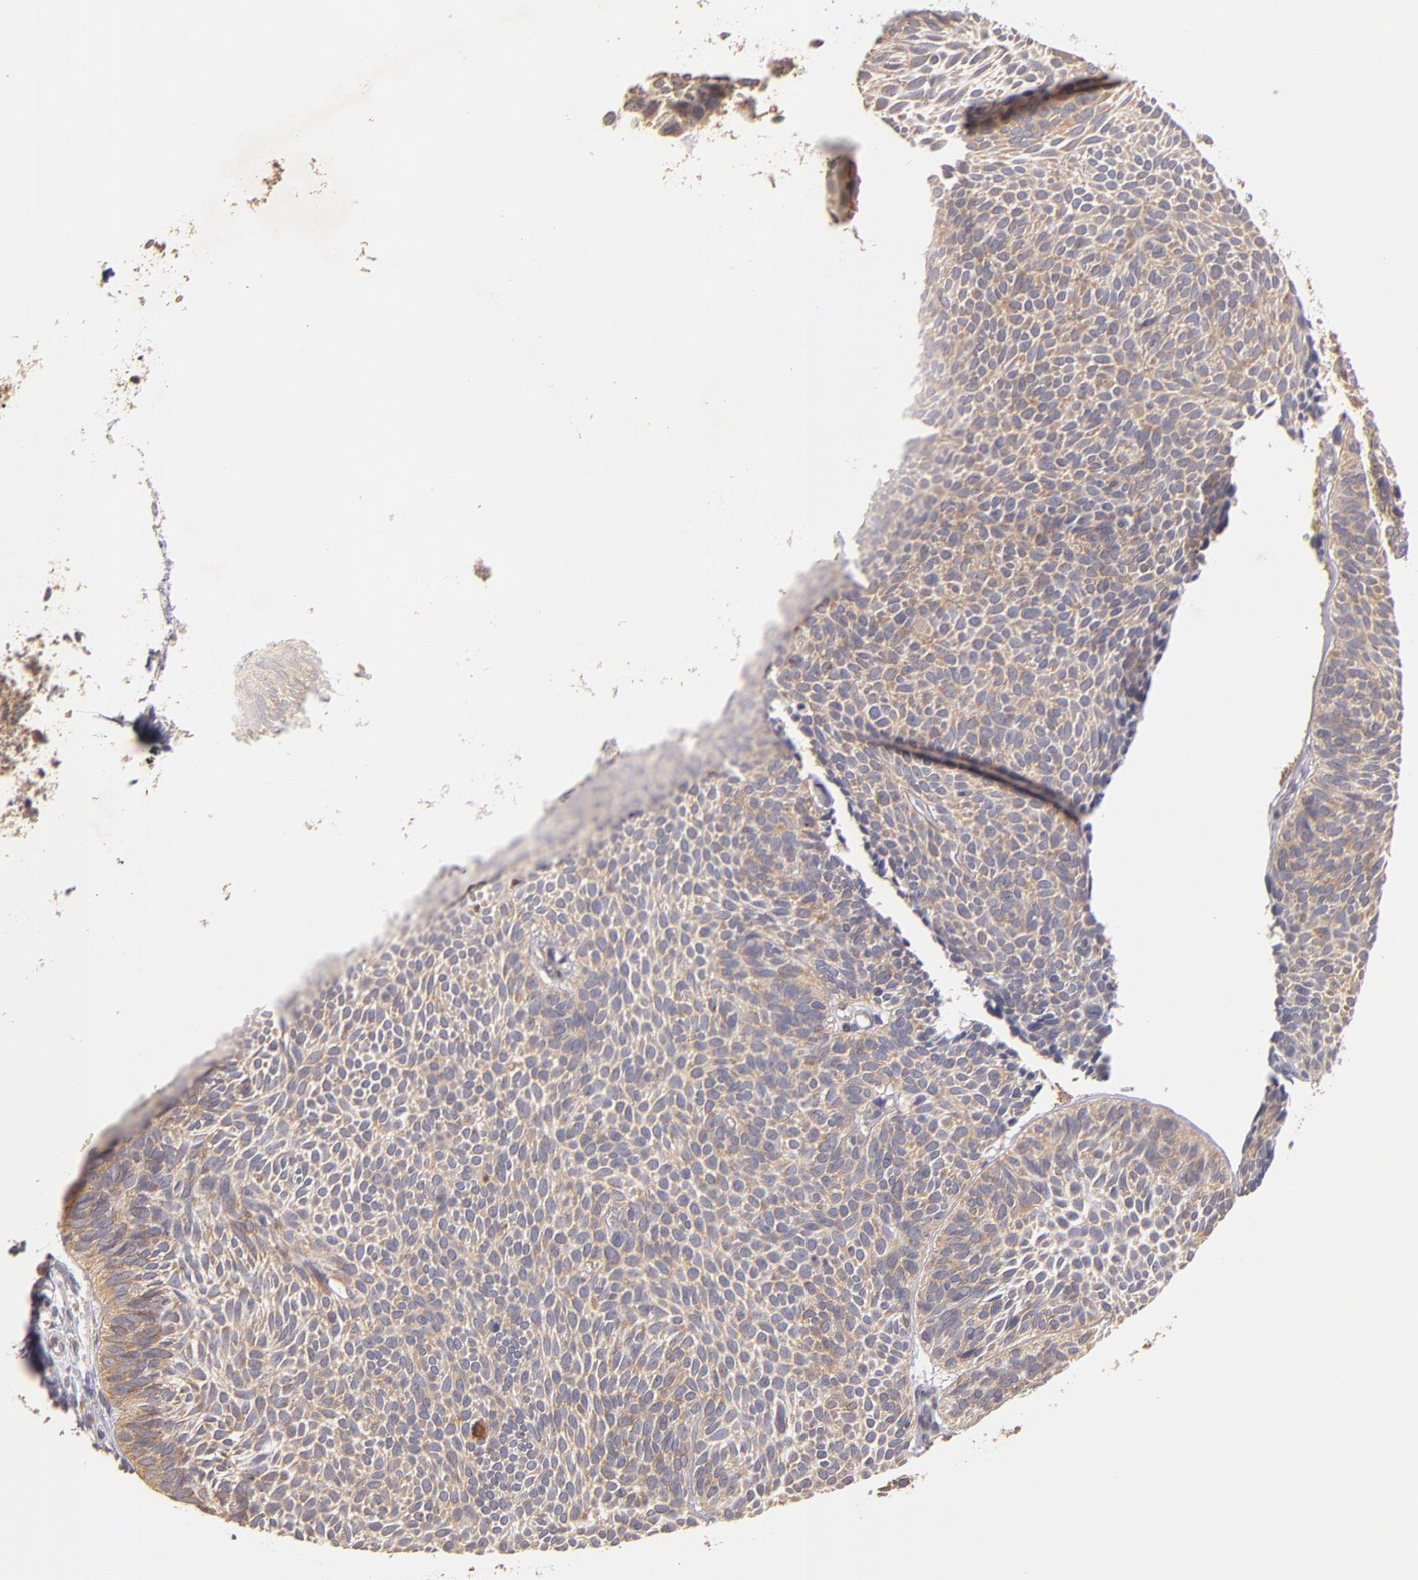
{"staining": {"intensity": "weak", "quantity": ">75%", "location": "cytoplasmic/membranous"}, "tissue": "skin cancer", "cell_type": "Tumor cells", "image_type": "cancer", "snomed": [{"axis": "morphology", "description": "Basal cell carcinoma"}, {"axis": "topography", "description": "Skin"}], "caption": "Weak cytoplasmic/membranous protein positivity is seen in approximately >75% of tumor cells in skin basal cell carcinoma.", "gene": "UPF3B", "patient": {"sex": "male", "age": 84}}